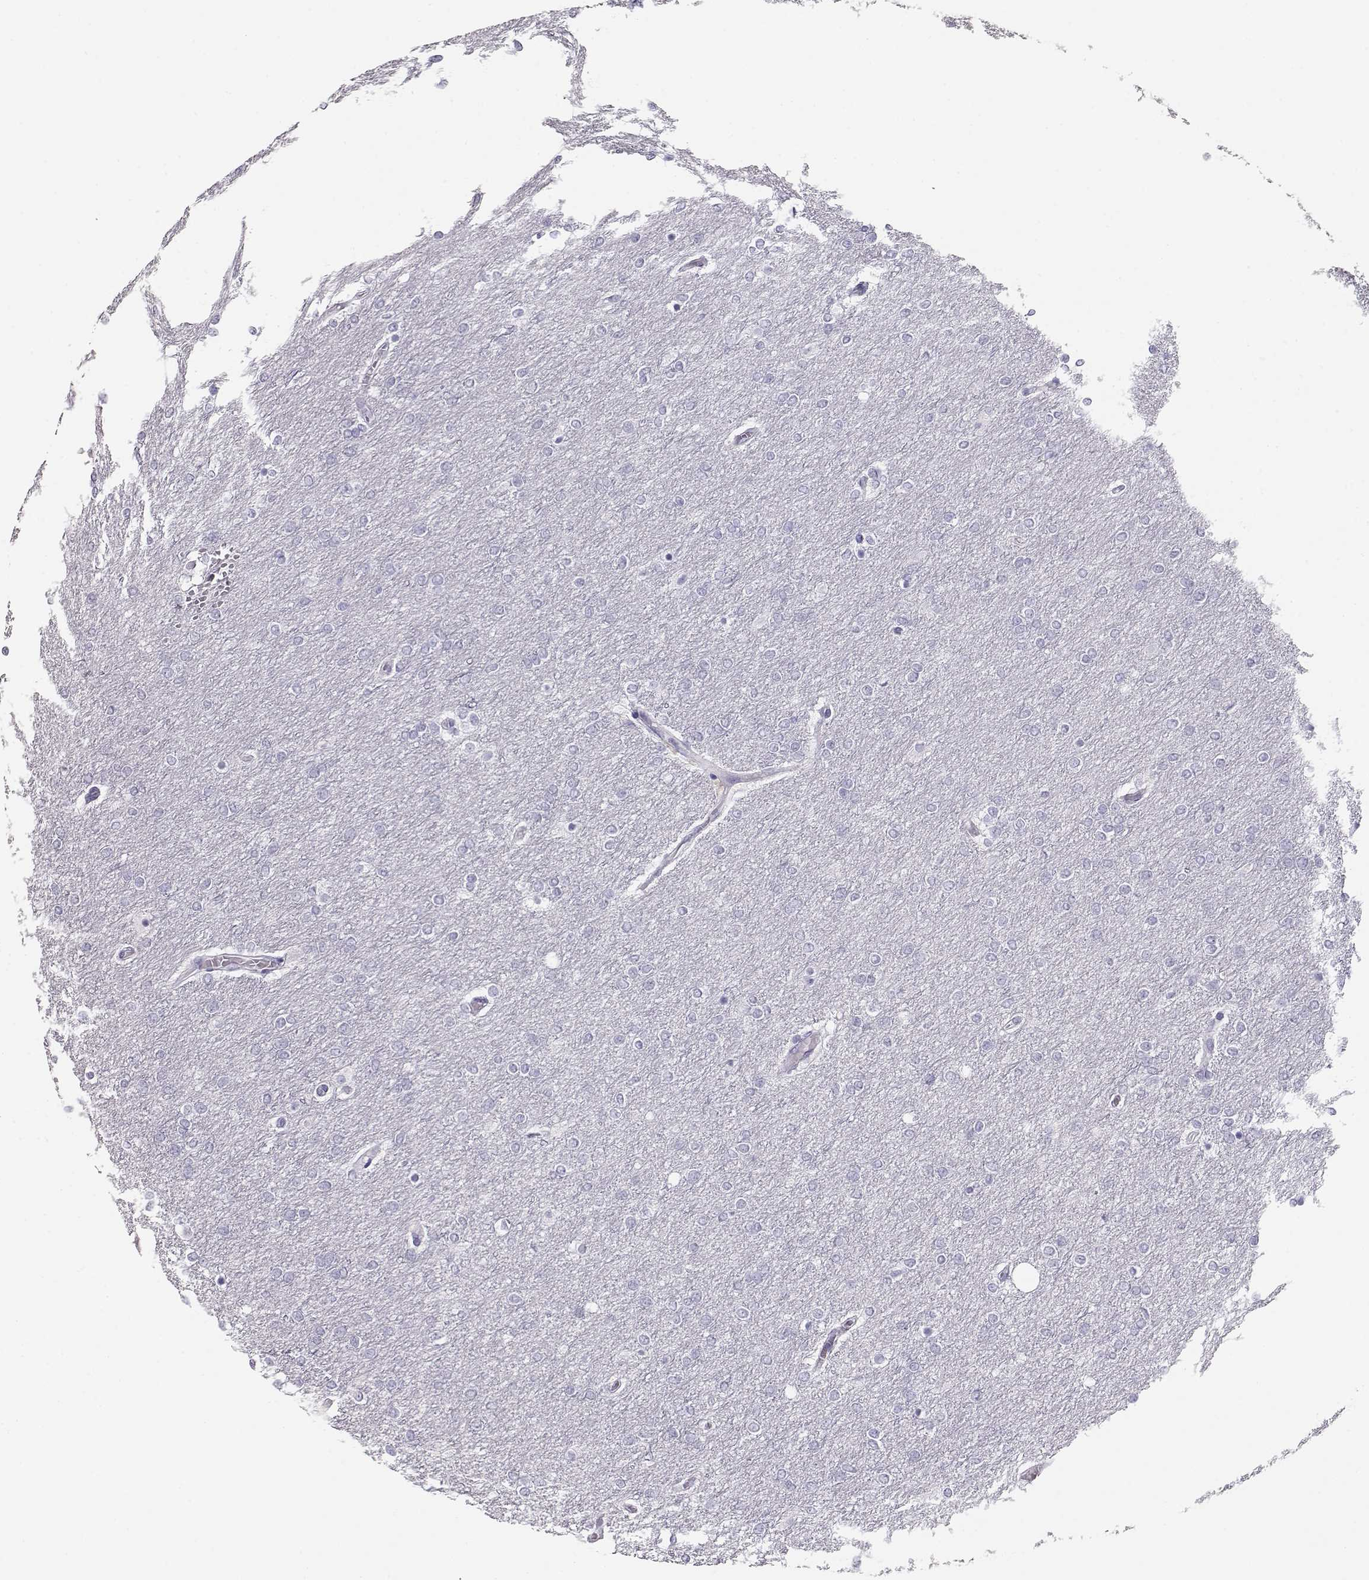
{"staining": {"intensity": "negative", "quantity": "none", "location": "none"}, "tissue": "glioma", "cell_type": "Tumor cells", "image_type": "cancer", "snomed": [{"axis": "morphology", "description": "Glioma, malignant, High grade"}, {"axis": "topography", "description": "Brain"}], "caption": "Tumor cells are negative for protein expression in human high-grade glioma (malignant).", "gene": "MAGEC1", "patient": {"sex": "female", "age": 61}}